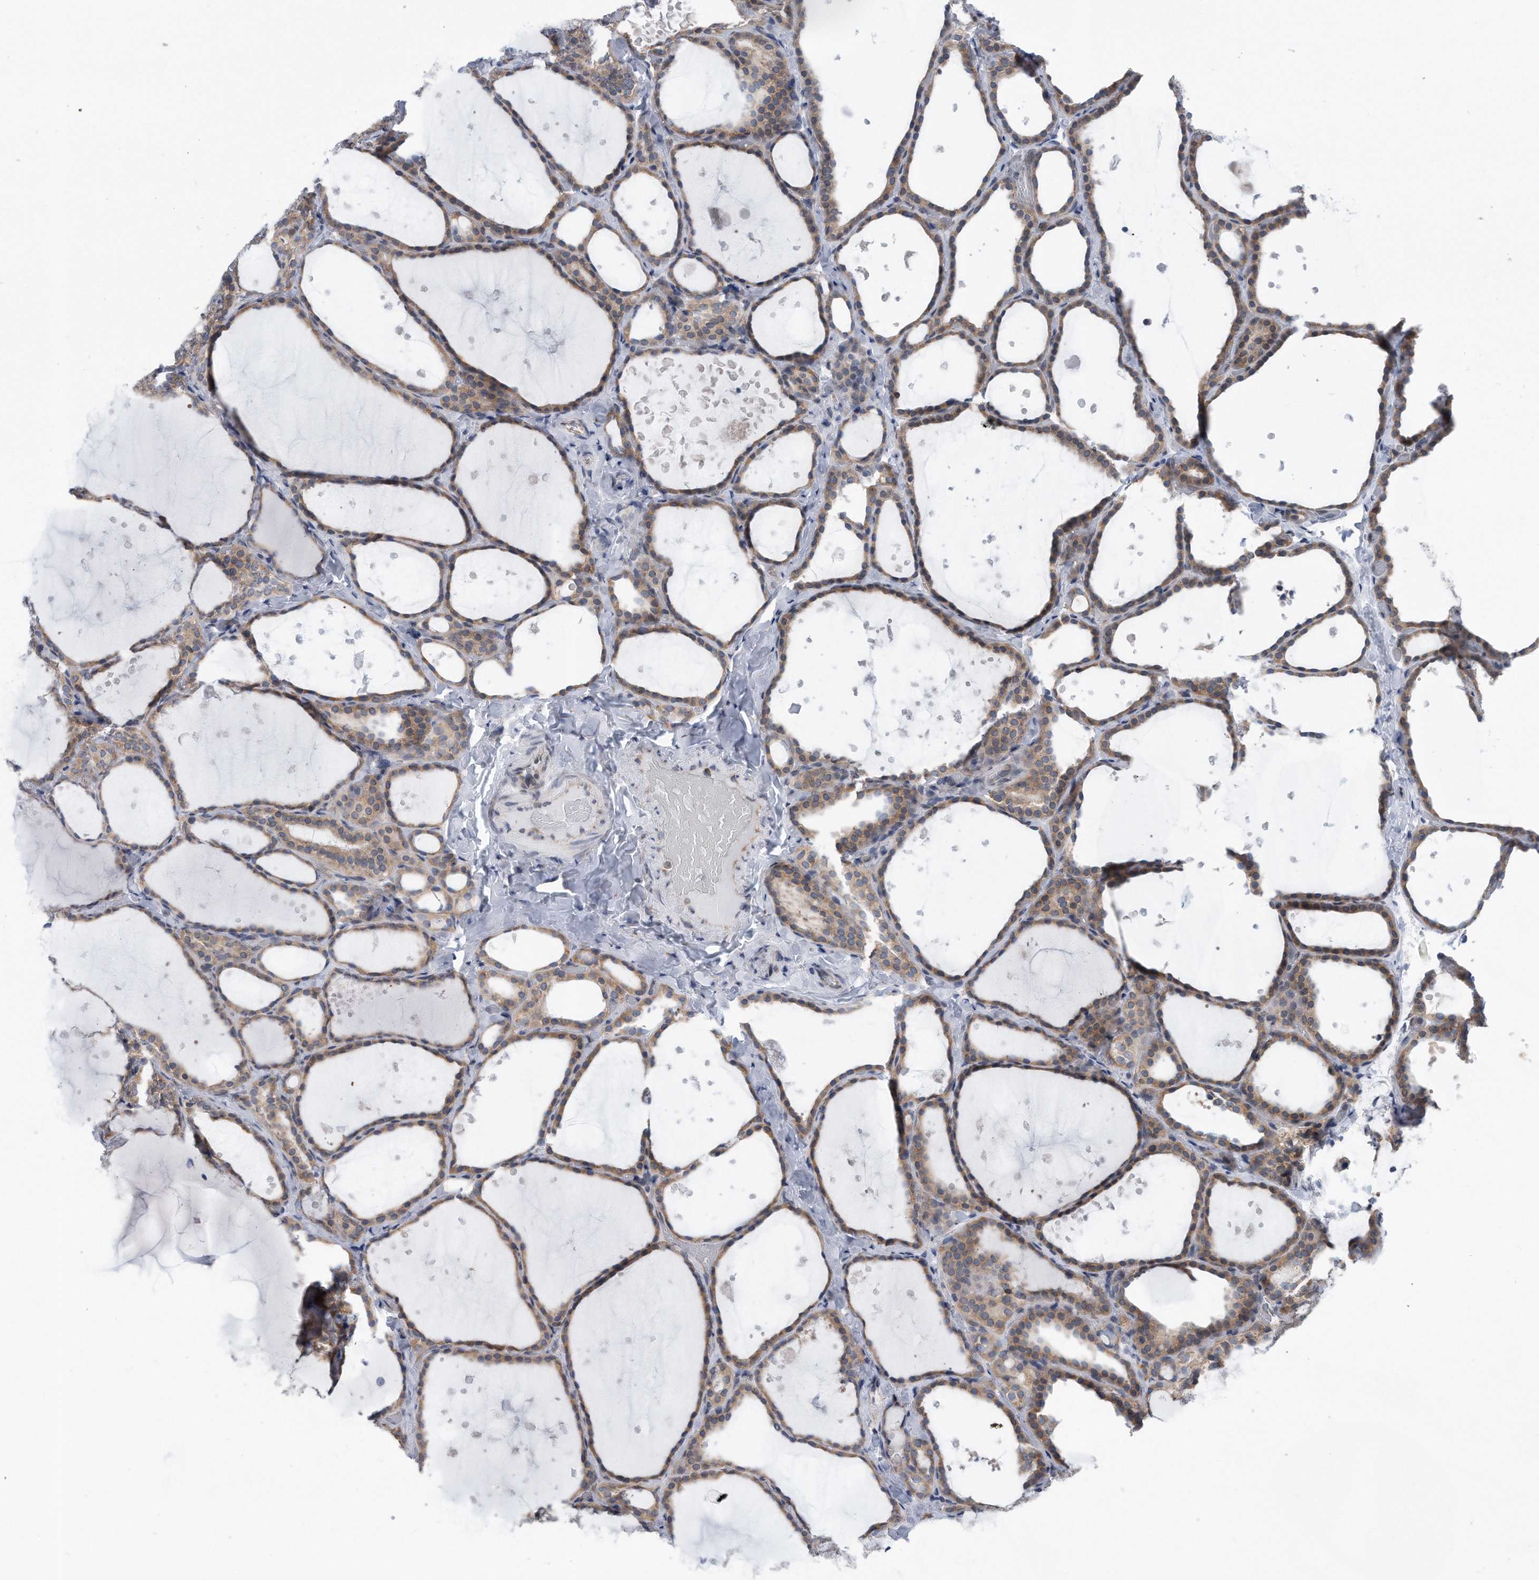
{"staining": {"intensity": "moderate", "quantity": ">75%", "location": "cytoplasmic/membranous"}, "tissue": "thyroid gland", "cell_type": "Glandular cells", "image_type": "normal", "snomed": [{"axis": "morphology", "description": "Normal tissue, NOS"}, {"axis": "topography", "description": "Thyroid gland"}], "caption": "Immunohistochemical staining of benign thyroid gland displays medium levels of moderate cytoplasmic/membranous positivity in approximately >75% of glandular cells. (Stains: DAB (3,3'-diaminobenzidine) in brown, nuclei in blue, Microscopy: brightfield microscopy at high magnification).", "gene": "RPL26L1", "patient": {"sex": "female", "age": 44}}